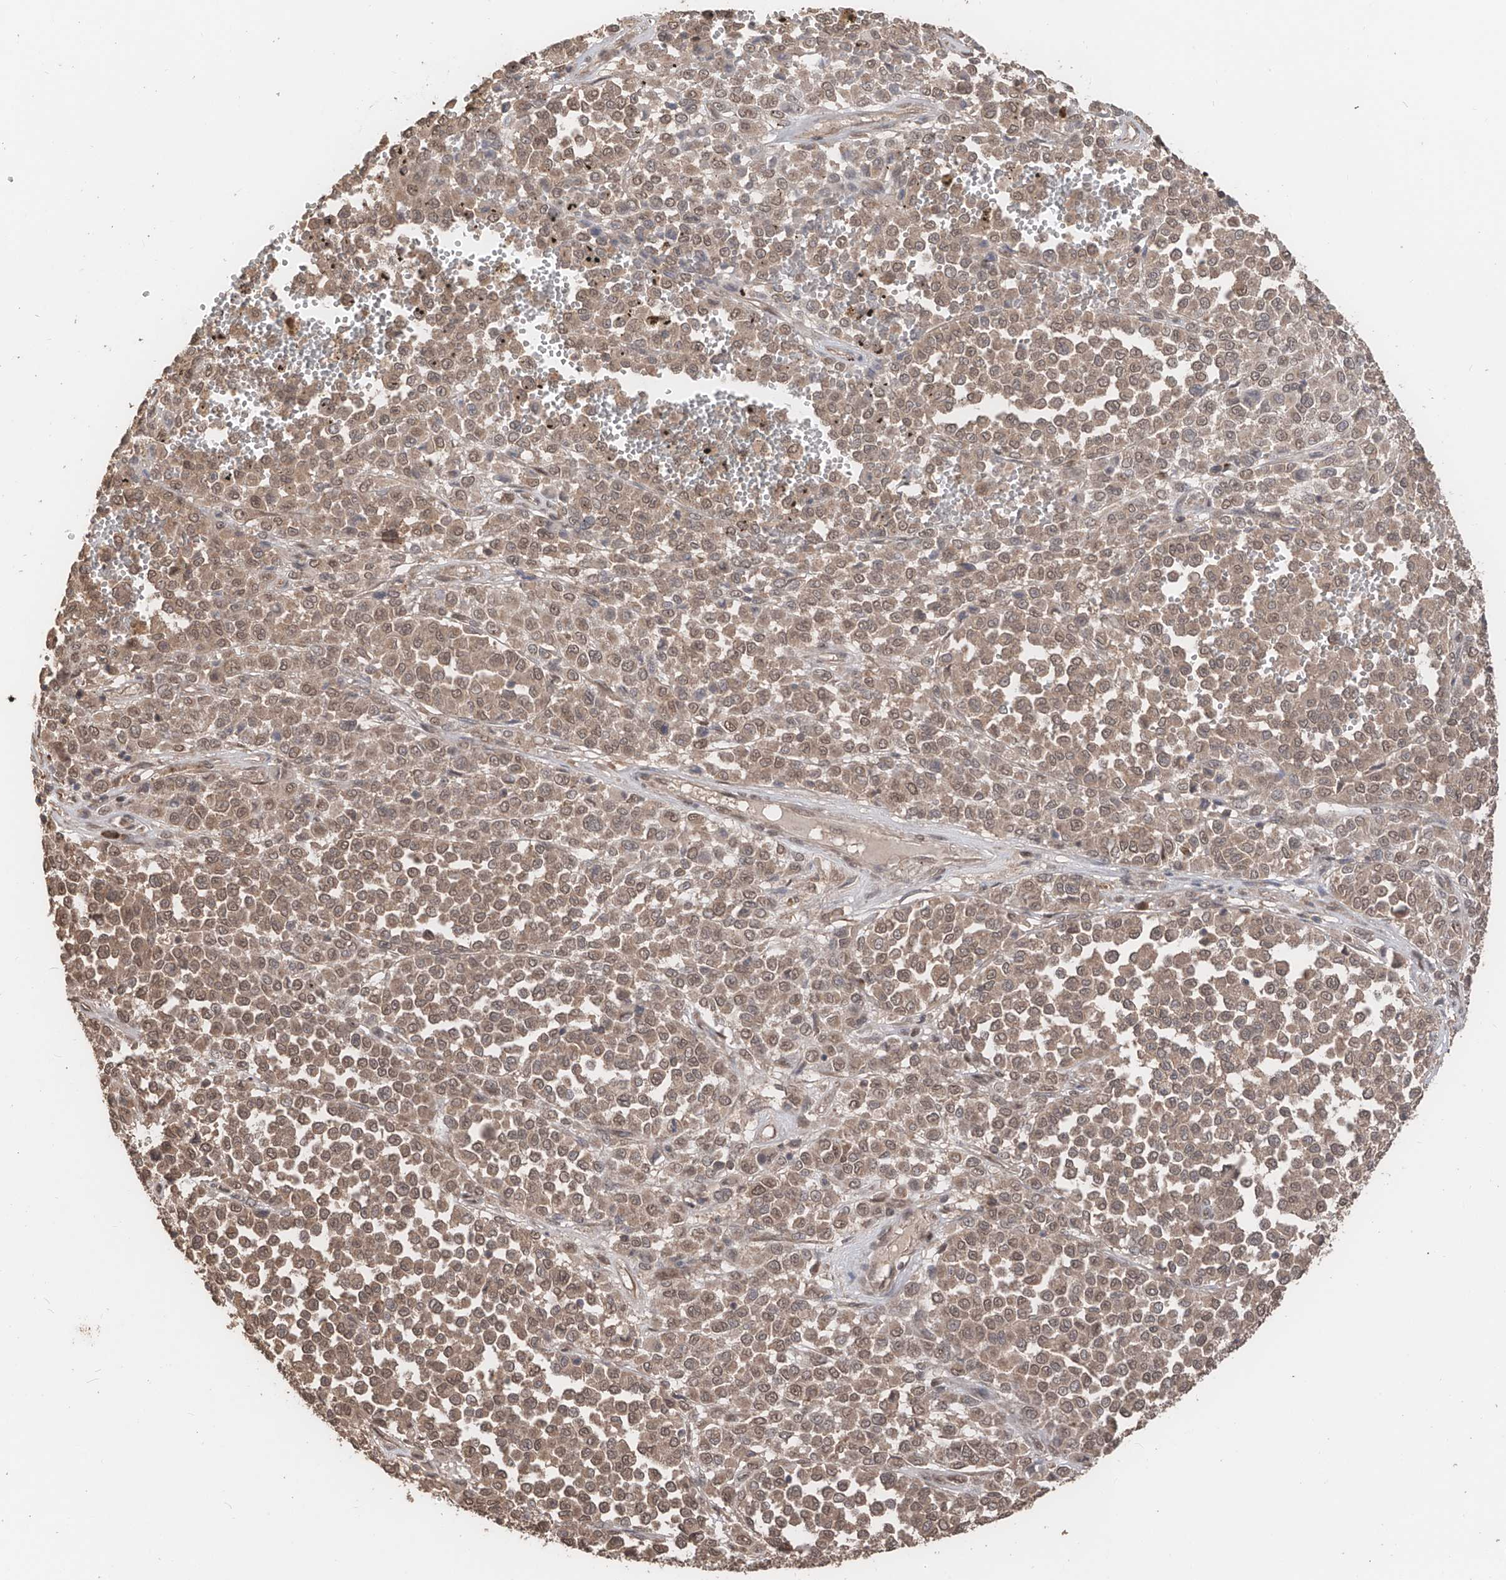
{"staining": {"intensity": "weak", "quantity": ">75%", "location": "cytoplasmic/membranous,nuclear"}, "tissue": "melanoma", "cell_type": "Tumor cells", "image_type": "cancer", "snomed": [{"axis": "morphology", "description": "Malignant melanoma, Metastatic site"}, {"axis": "topography", "description": "Pancreas"}], "caption": "Immunohistochemical staining of malignant melanoma (metastatic site) shows low levels of weak cytoplasmic/membranous and nuclear staining in approximately >75% of tumor cells.", "gene": "FAM135A", "patient": {"sex": "female", "age": 30}}